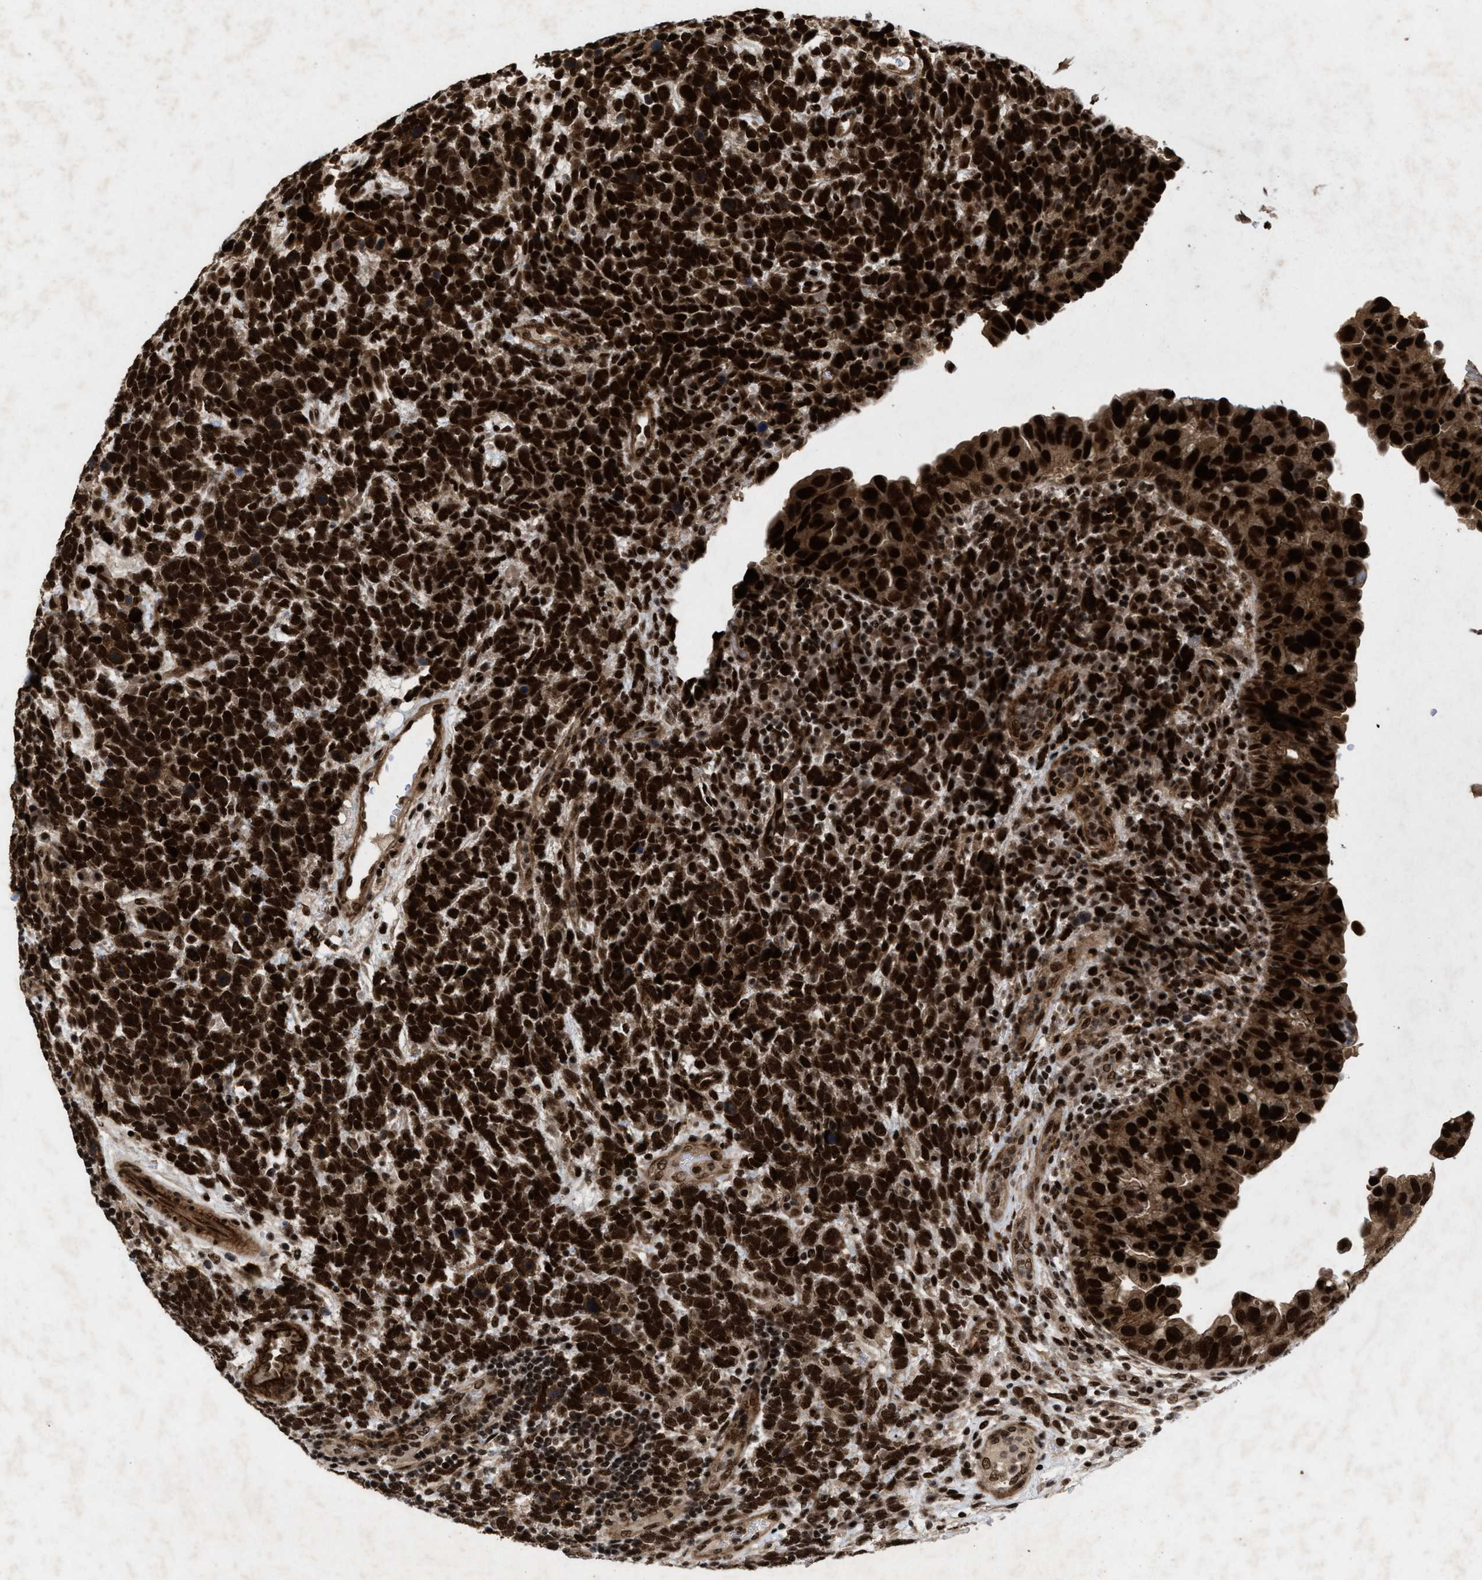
{"staining": {"intensity": "strong", "quantity": ">75%", "location": "cytoplasmic/membranous,nuclear"}, "tissue": "urothelial cancer", "cell_type": "Tumor cells", "image_type": "cancer", "snomed": [{"axis": "morphology", "description": "Urothelial carcinoma, High grade"}, {"axis": "topography", "description": "Urinary bladder"}], "caption": "Immunohistochemical staining of high-grade urothelial carcinoma exhibits strong cytoplasmic/membranous and nuclear protein staining in about >75% of tumor cells. The staining was performed using DAB (3,3'-diaminobenzidine) to visualize the protein expression in brown, while the nuclei were stained in blue with hematoxylin (Magnification: 20x).", "gene": "WIZ", "patient": {"sex": "female", "age": 82}}